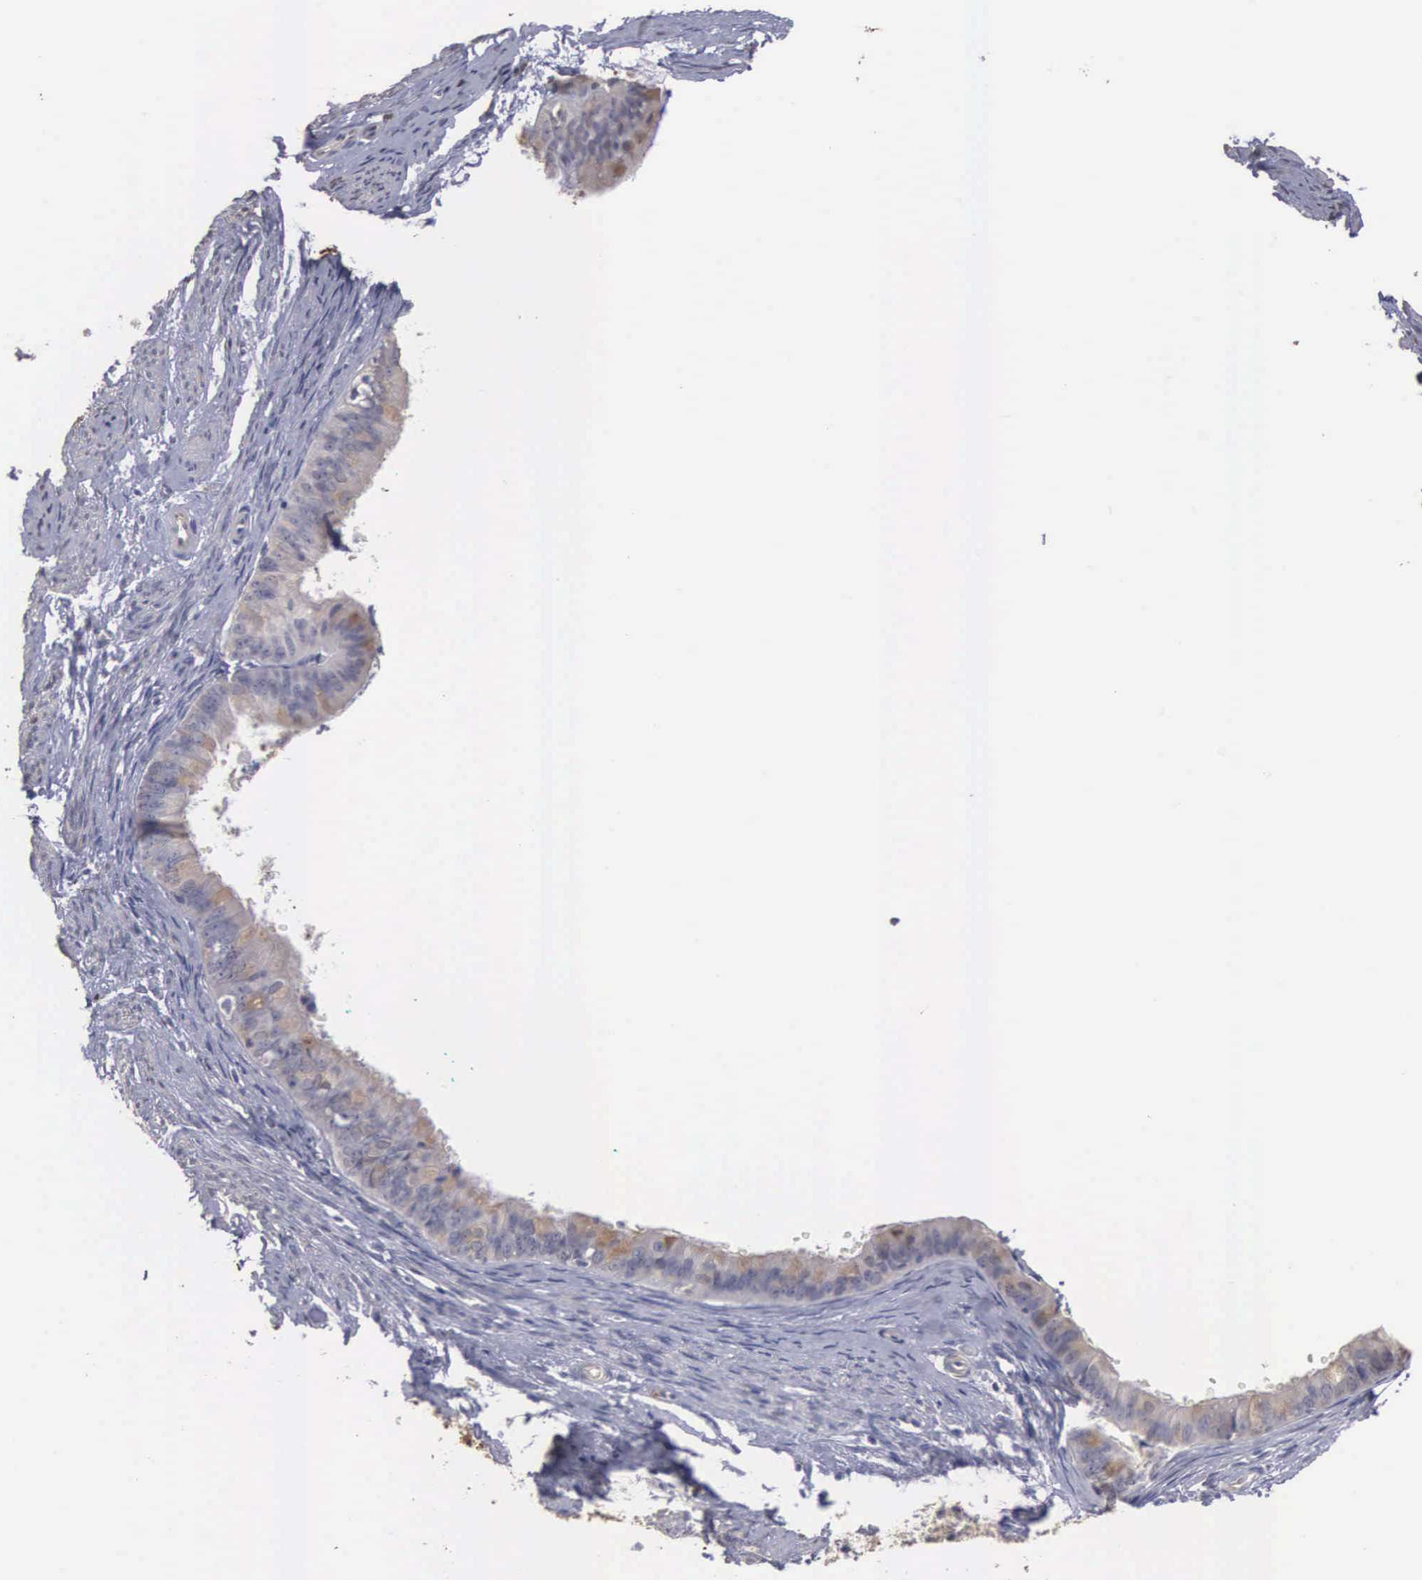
{"staining": {"intensity": "weak", "quantity": ">75%", "location": "cytoplasmic/membranous"}, "tissue": "endometrial cancer", "cell_type": "Tumor cells", "image_type": "cancer", "snomed": [{"axis": "morphology", "description": "Adenocarcinoma, NOS"}, {"axis": "topography", "description": "Endometrium"}], "caption": "Brown immunohistochemical staining in human endometrial cancer (adenocarcinoma) exhibits weak cytoplasmic/membranous positivity in approximately >75% of tumor cells.", "gene": "ENO3", "patient": {"sex": "female", "age": 76}}